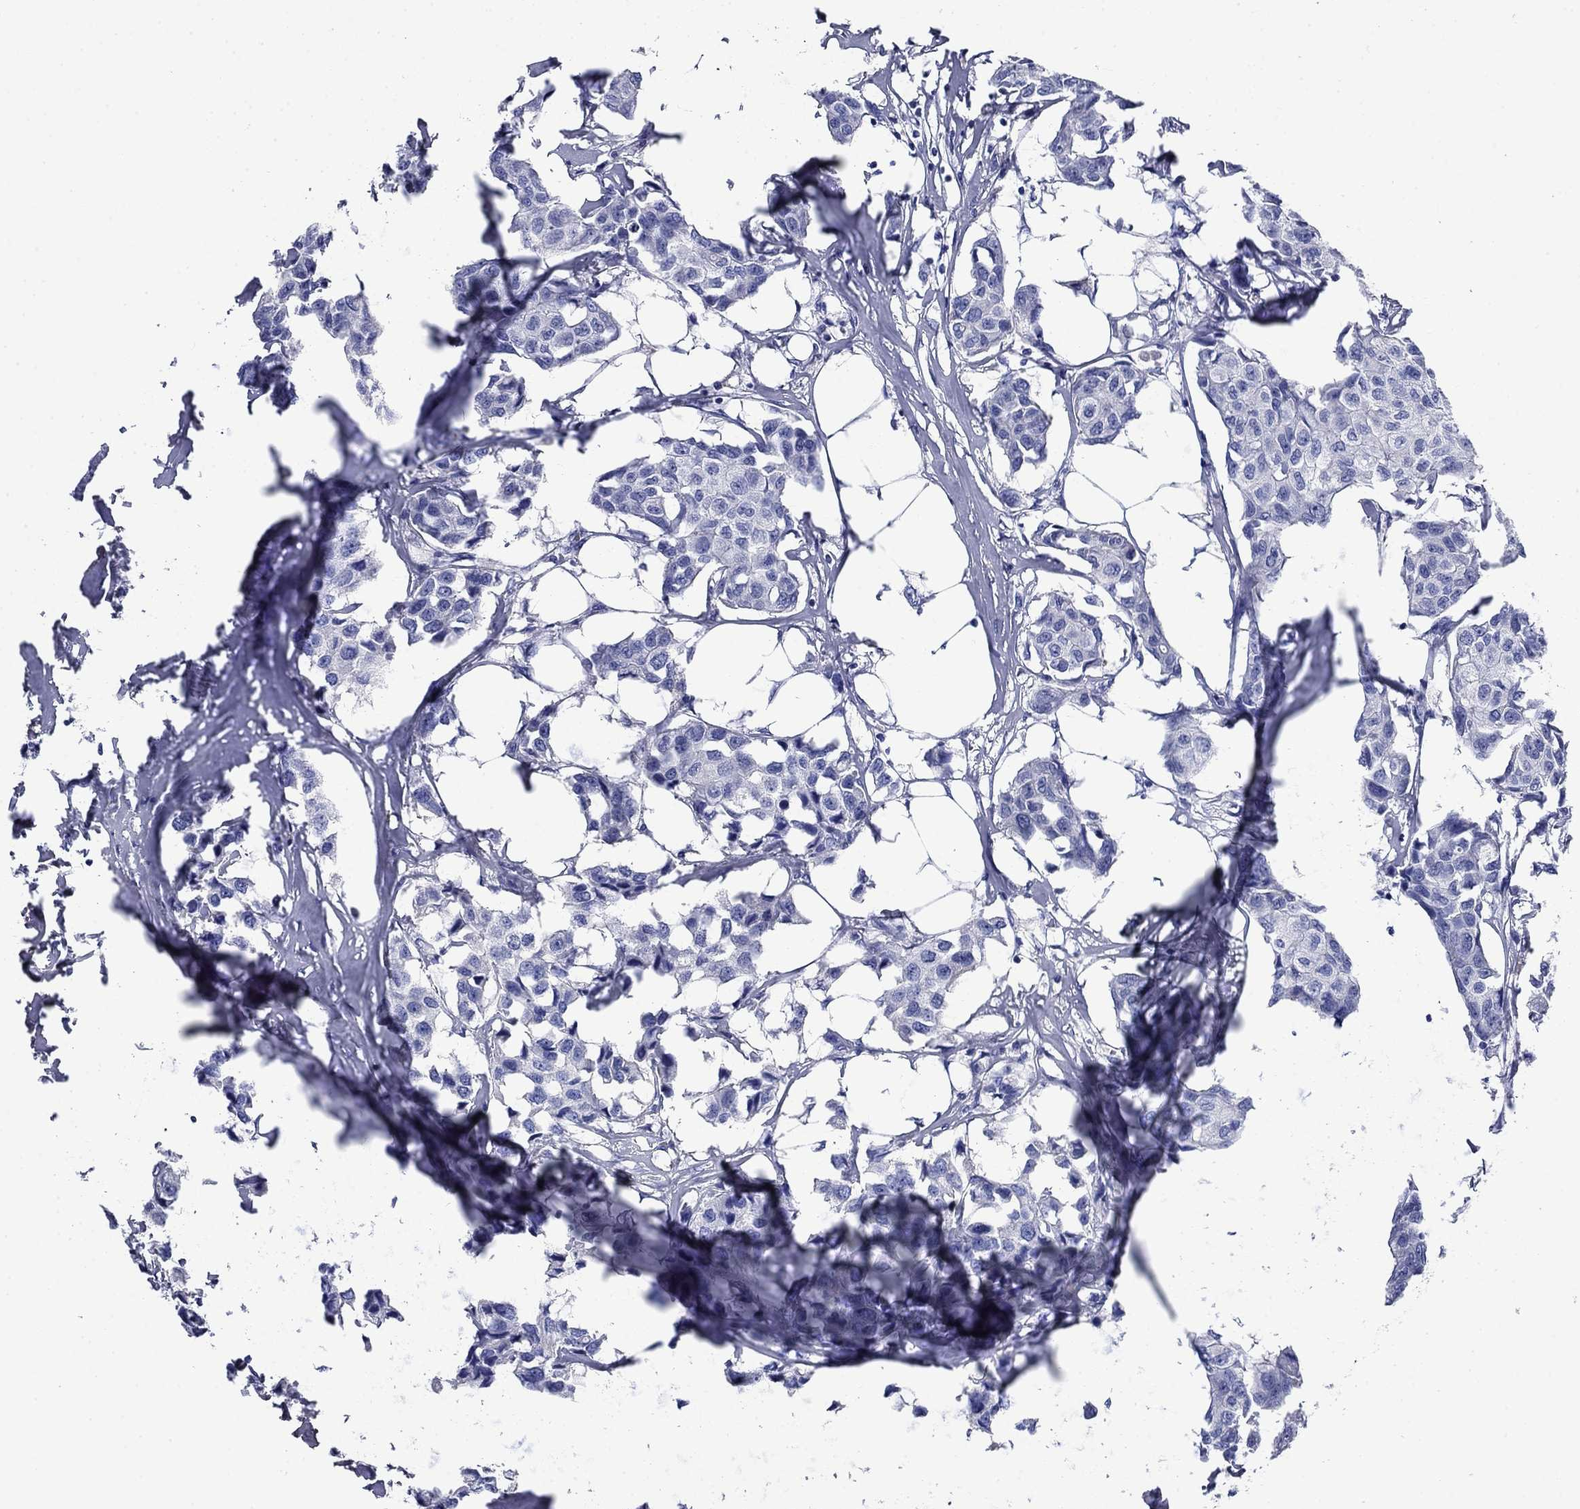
{"staining": {"intensity": "negative", "quantity": "none", "location": "none"}, "tissue": "breast cancer", "cell_type": "Tumor cells", "image_type": "cancer", "snomed": [{"axis": "morphology", "description": "Duct carcinoma"}, {"axis": "topography", "description": "Breast"}], "caption": "A high-resolution histopathology image shows IHC staining of breast infiltrating ductal carcinoma, which displays no significant expression in tumor cells.", "gene": "TFR2", "patient": {"sex": "female", "age": 80}}